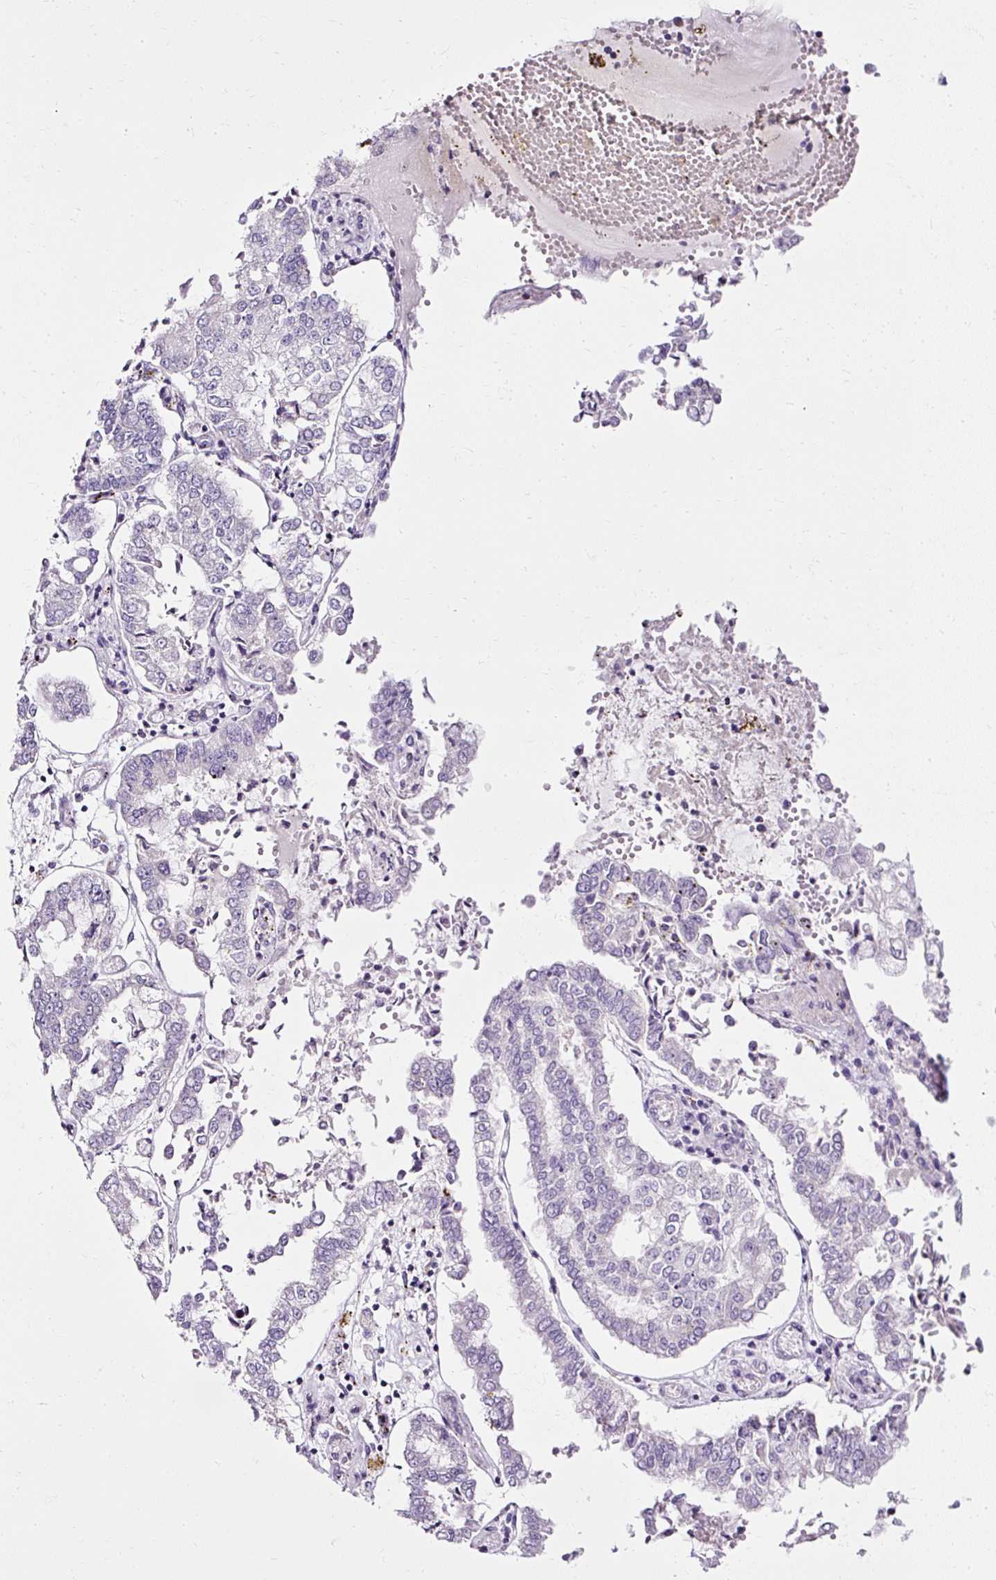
{"staining": {"intensity": "negative", "quantity": "none", "location": "none"}, "tissue": "stomach cancer", "cell_type": "Tumor cells", "image_type": "cancer", "snomed": [{"axis": "morphology", "description": "Adenocarcinoma, NOS"}, {"axis": "topography", "description": "Stomach"}], "caption": "Tumor cells show no significant expression in adenocarcinoma (stomach). The staining was performed using DAB (3,3'-diaminobenzidine) to visualize the protein expression in brown, while the nuclei were stained in blue with hematoxylin (Magnification: 20x).", "gene": "ATP2A1", "patient": {"sex": "male", "age": 76}}